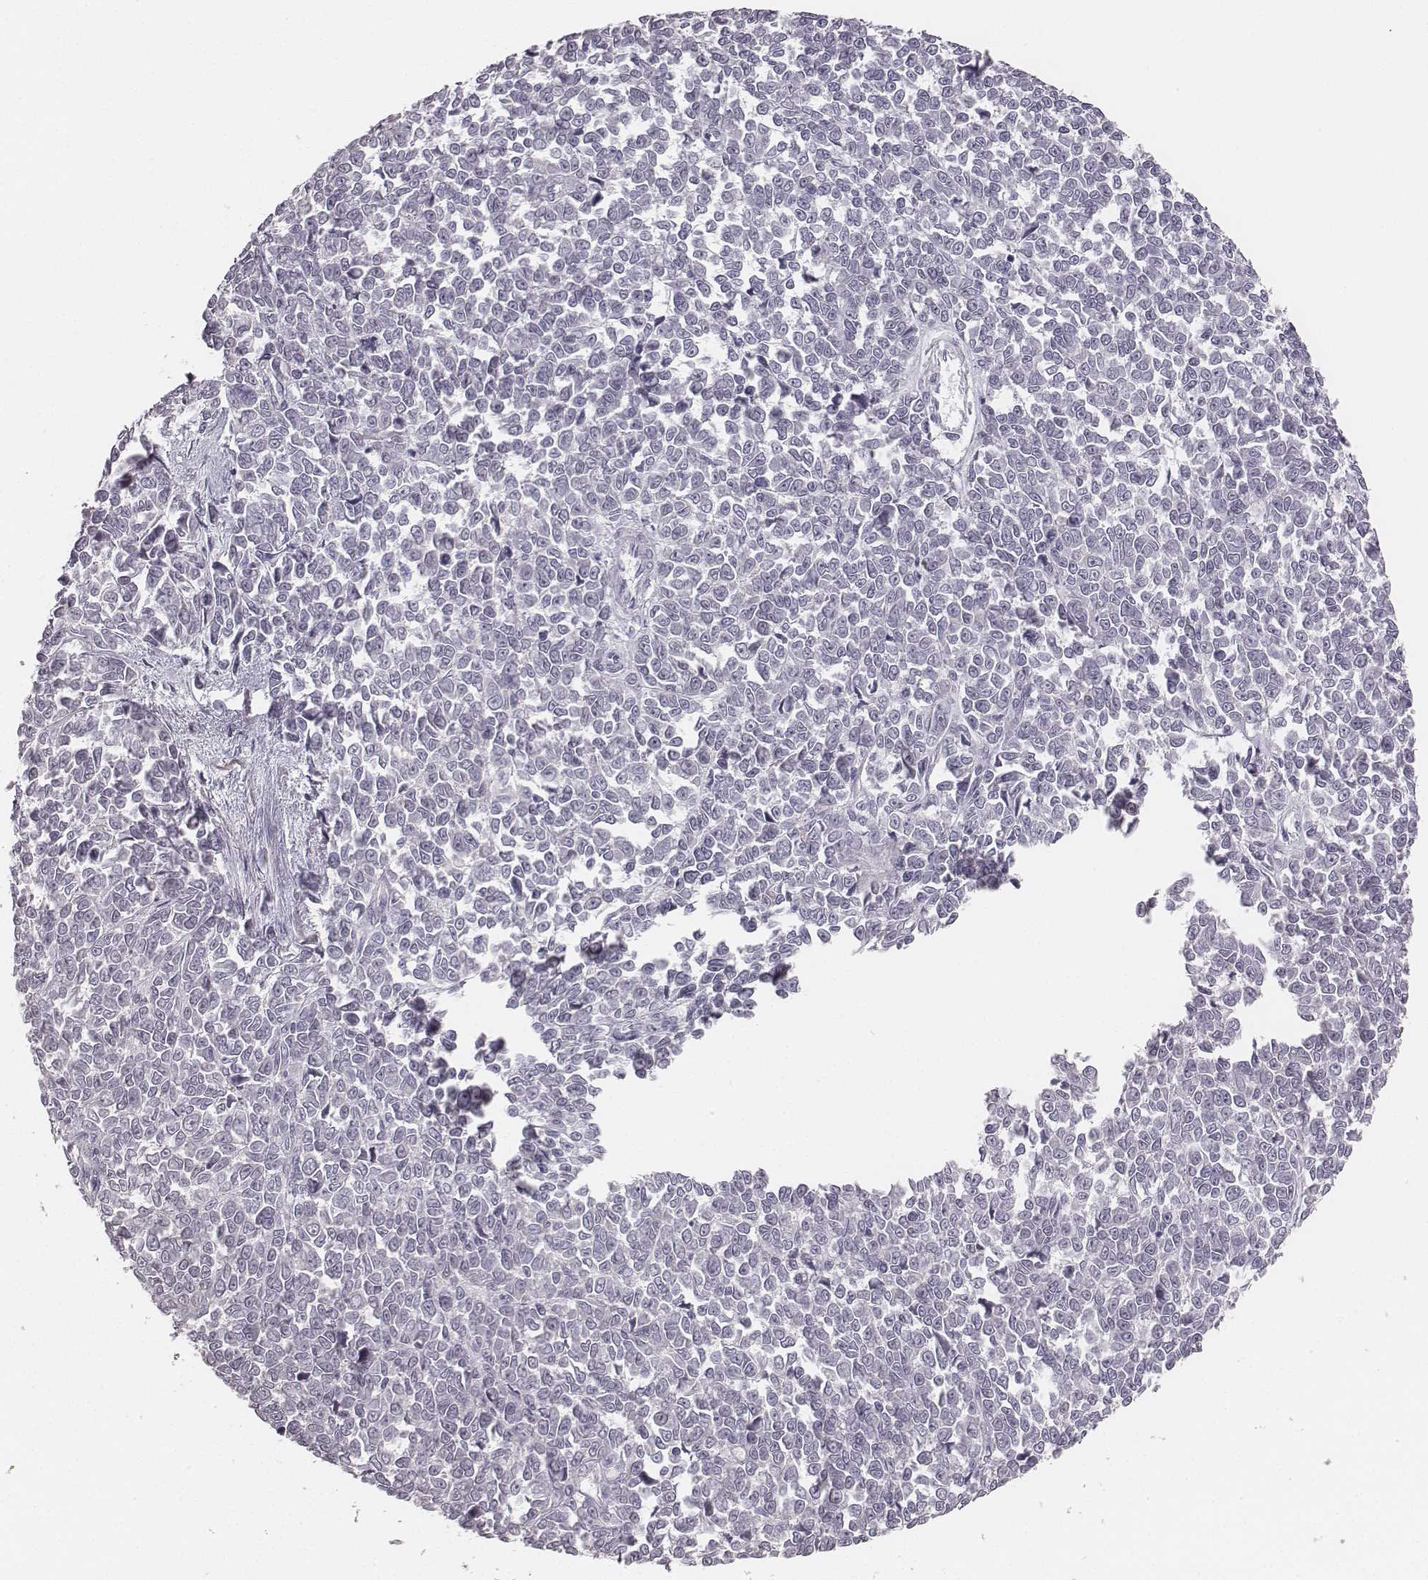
{"staining": {"intensity": "negative", "quantity": "none", "location": "none"}, "tissue": "melanoma", "cell_type": "Tumor cells", "image_type": "cancer", "snomed": [{"axis": "morphology", "description": "Malignant melanoma, NOS"}, {"axis": "topography", "description": "Skin"}], "caption": "Immunohistochemistry (IHC) of human malignant melanoma exhibits no staining in tumor cells. (Stains: DAB (3,3'-diaminobenzidine) immunohistochemistry with hematoxylin counter stain, Microscopy: brightfield microscopy at high magnification).", "gene": "LY6K", "patient": {"sex": "female", "age": 95}}